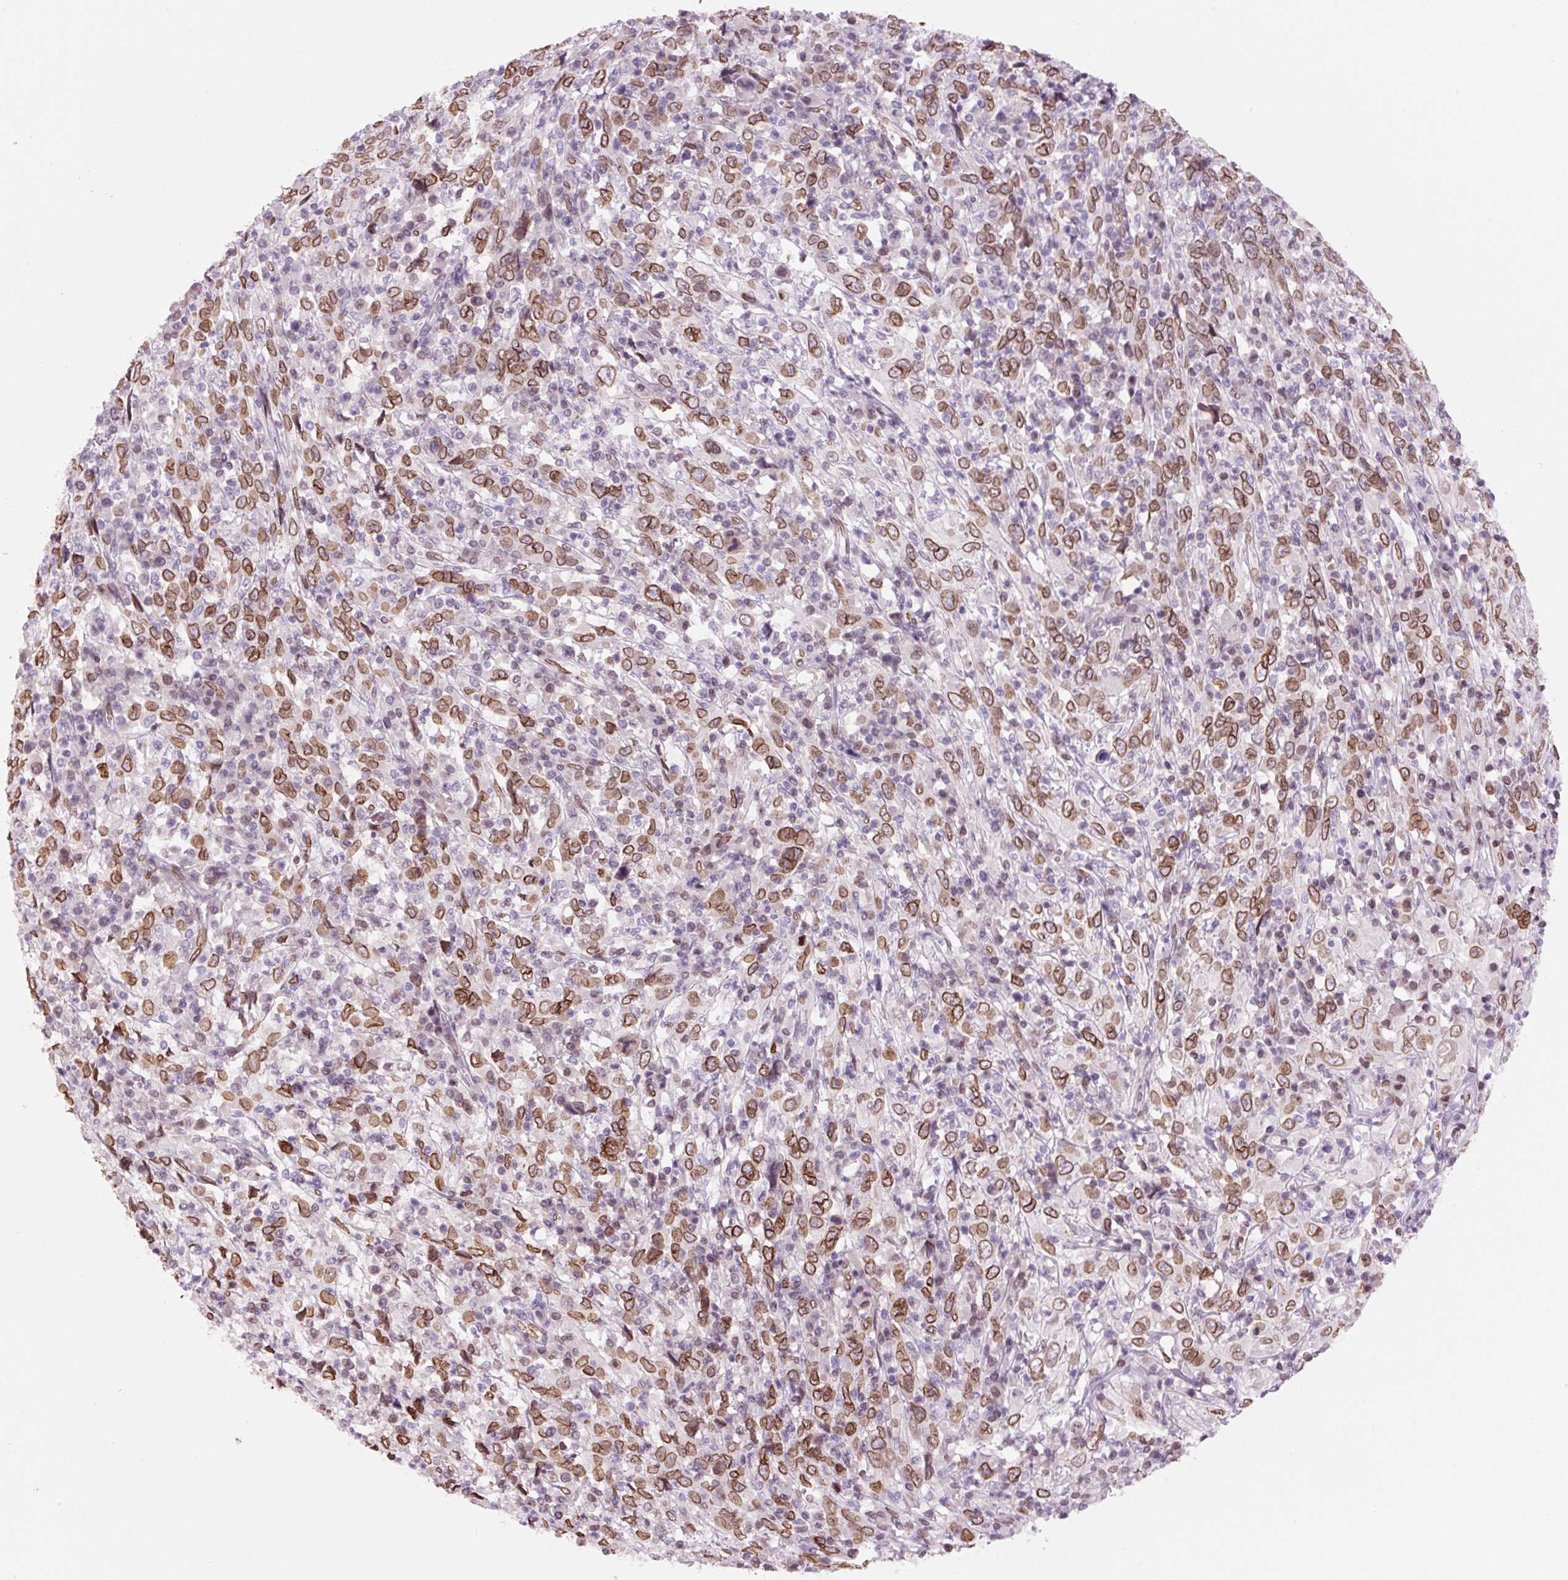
{"staining": {"intensity": "moderate", "quantity": ">75%", "location": "cytoplasmic/membranous,nuclear"}, "tissue": "cervical cancer", "cell_type": "Tumor cells", "image_type": "cancer", "snomed": [{"axis": "morphology", "description": "Squamous cell carcinoma, NOS"}, {"axis": "topography", "description": "Cervix"}], "caption": "Immunohistochemistry (IHC) micrograph of neoplastic tissue: cervical squamous cell carcinoma stained using immunohistochemistry (IHC) reveals medium levels of moderate protein expression localized specifically in the cytoplasmic/membranous and nuclear of tumor cells, appearing as a cytoplasmic/membranous and nuclear brown color.", "gene": "ZNF224", "patient": {"sex": "female", "age": 46}}